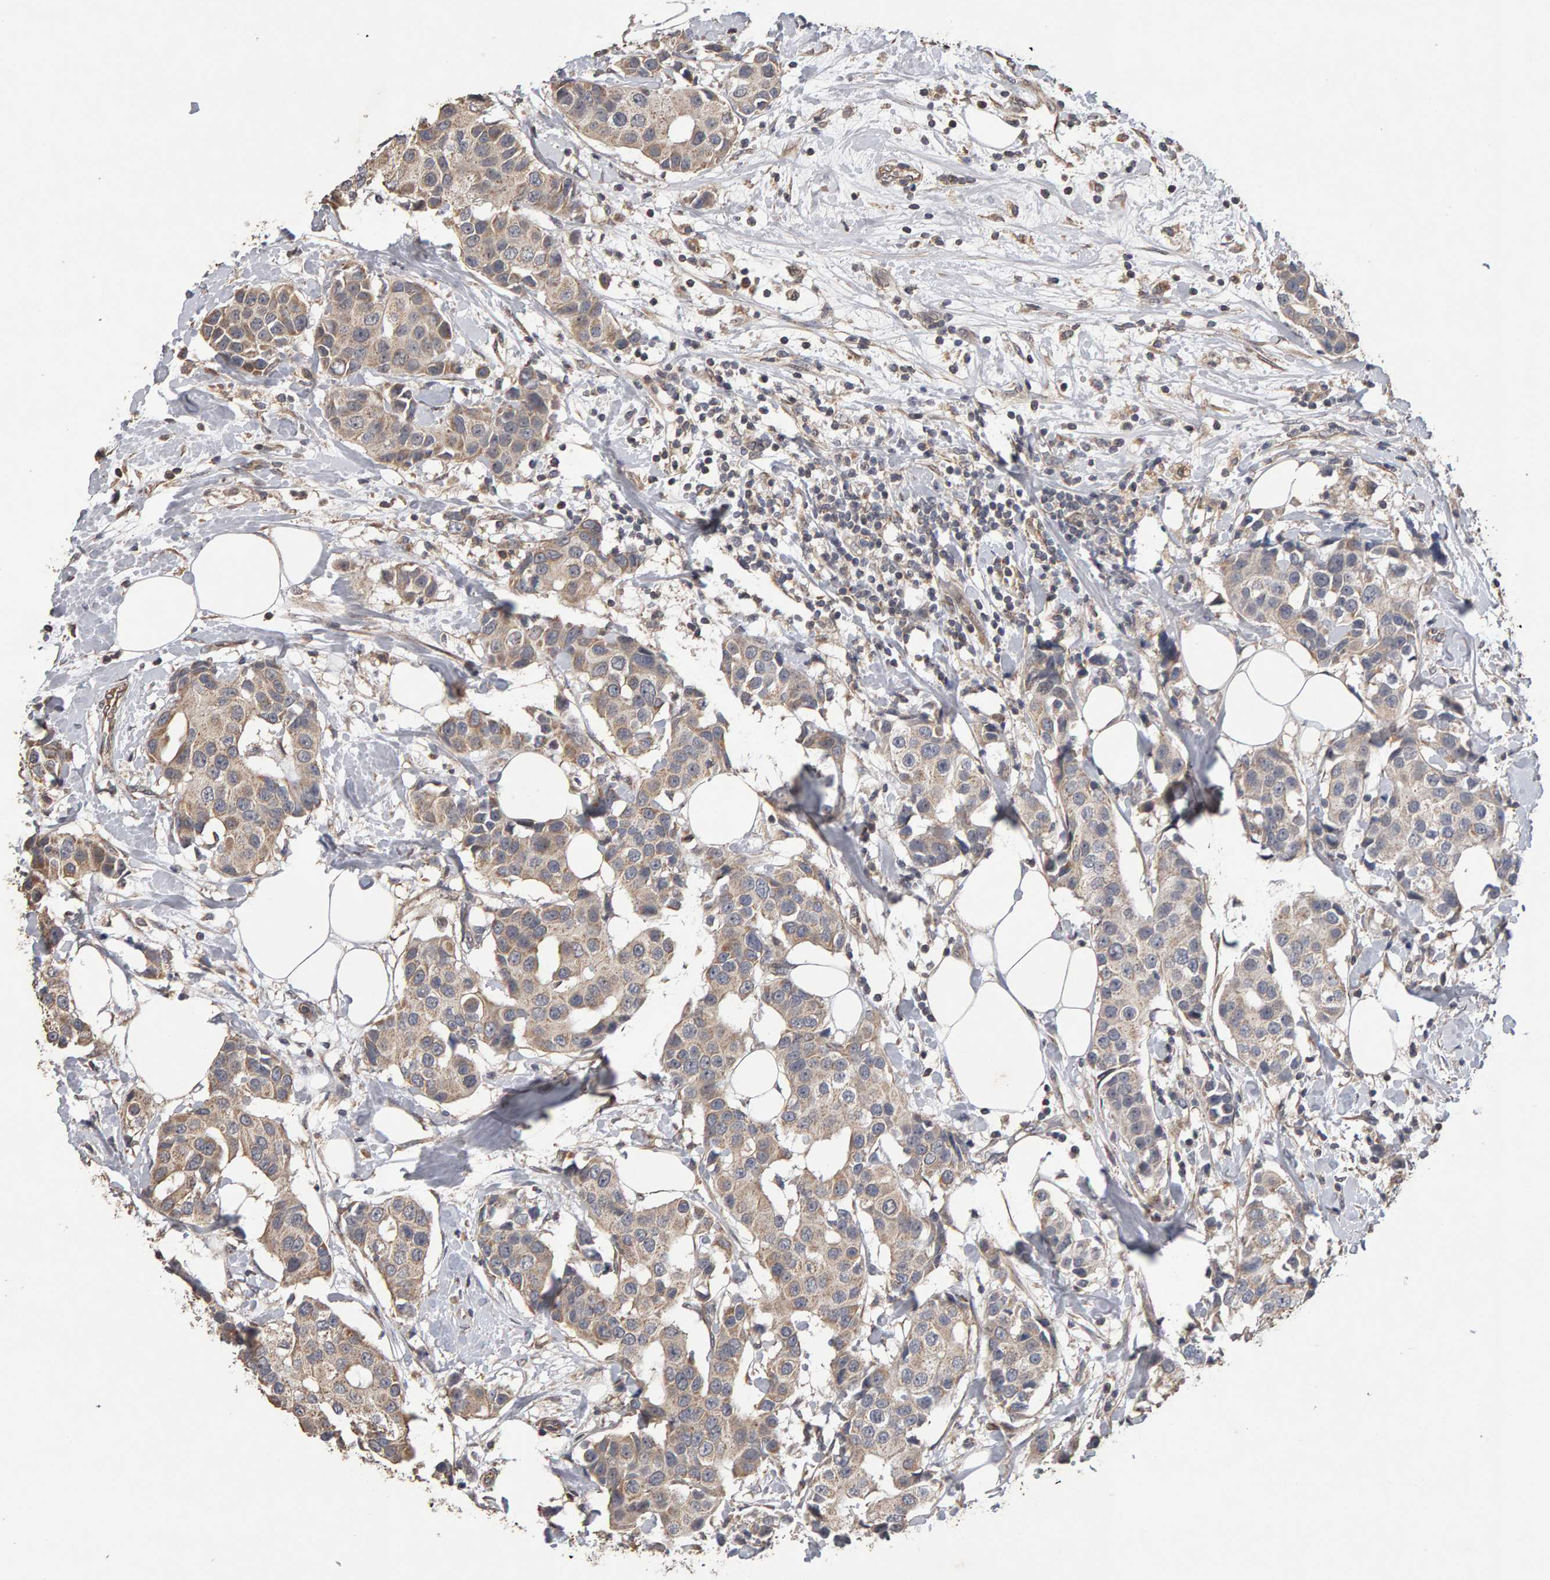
{"staining": {"intensity": "weak", "quantity": ">75%", "location": "cytoplasmic/membranous"}, "tissue": "breast cancer", "cell_type": "Tumor cells", "image_type": "cancer", "snomed": [{"axis": "morphology", "description": "Normal tissue, NOS"}, {"axis": "morphology", "description": "Duct carcinoma"}, {"axis": "topography", "description": "Breast"}], "caption": "Tumor cells show low levels of weak cytoplasmic/membranous positivity in approximately >75% of cells in human infiltrating ductal carcinoma (breast). The staining was performed using DAB, with brown indicating positive protein expression. Nuclei are stained blue with hematoxylin.", "gene": "COASY", "patient": {"sex": "female", "age": 39}}